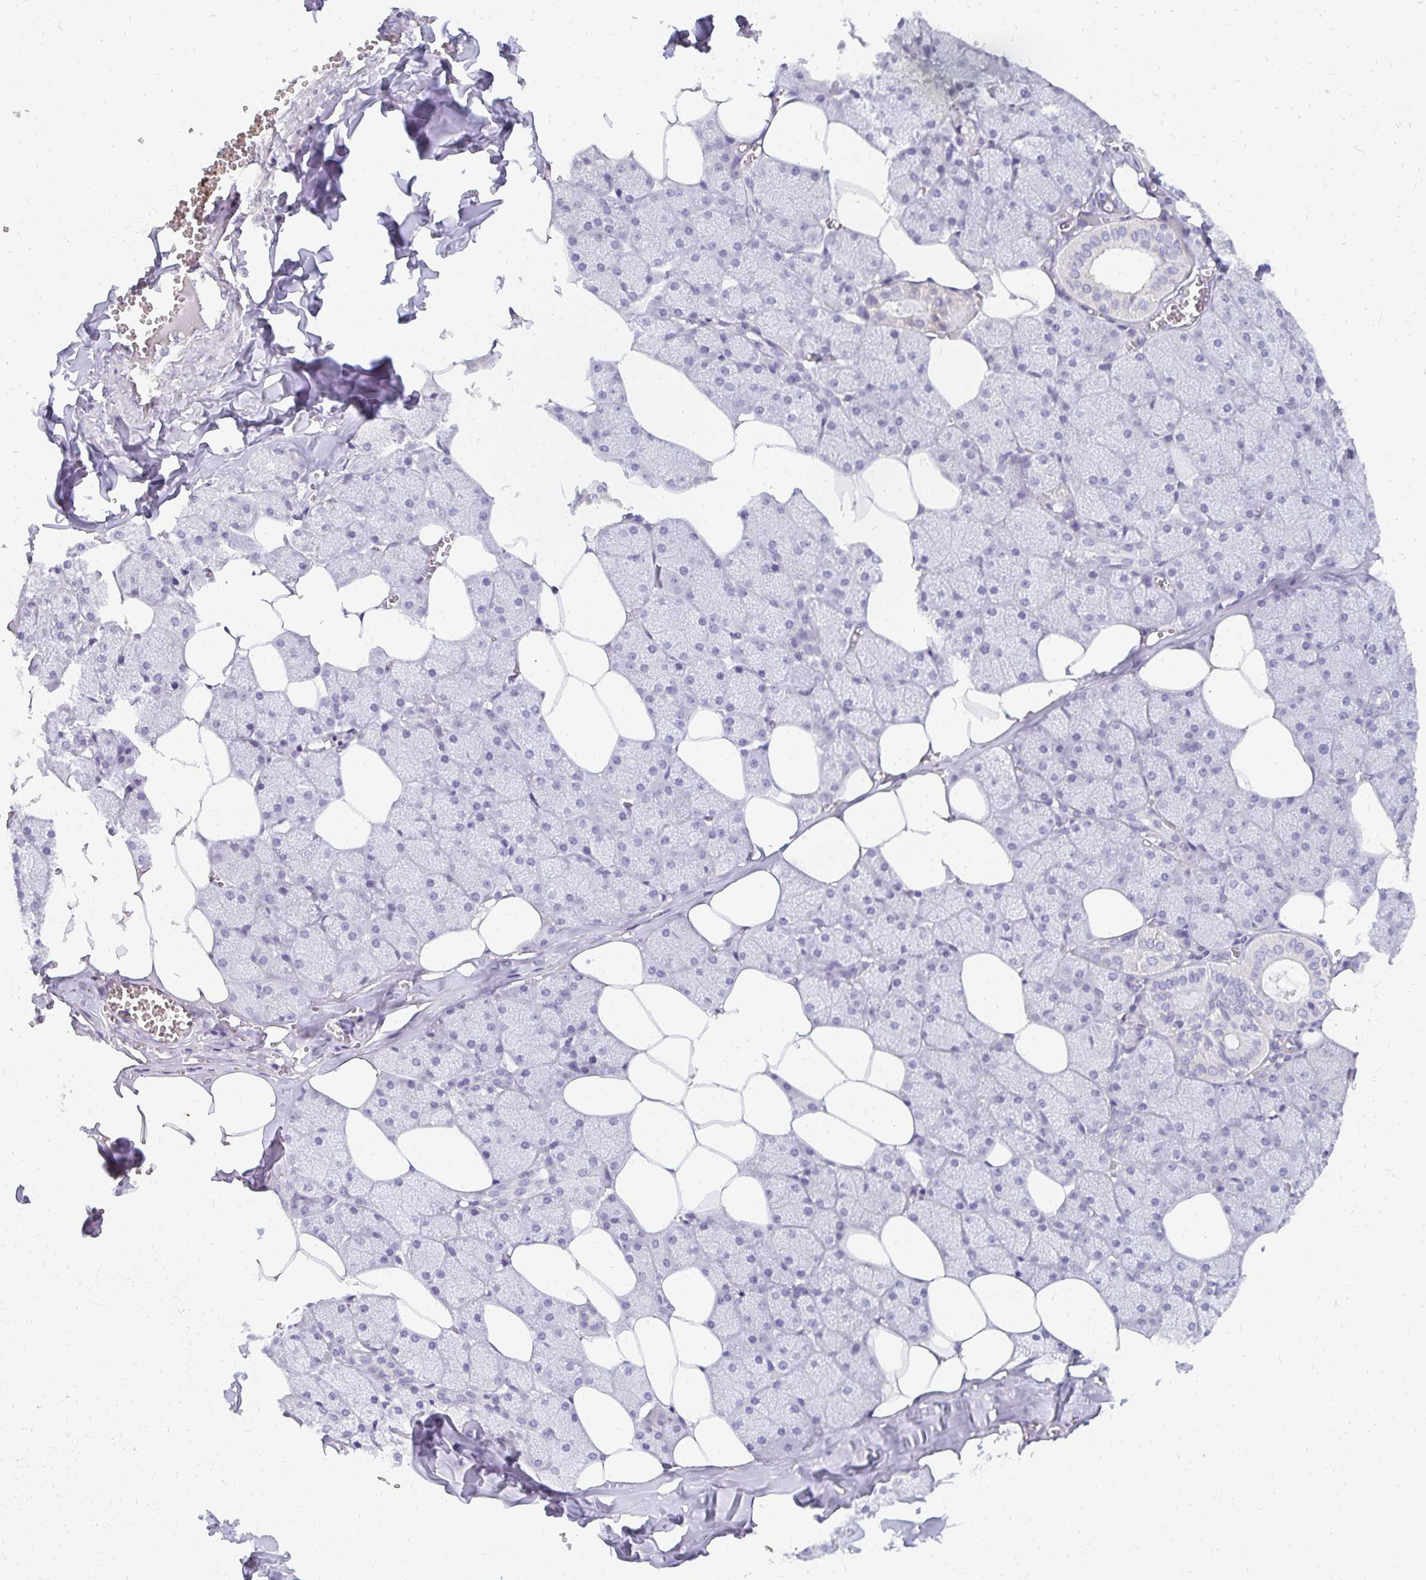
{"staining": {"intensity": "negative", "quantity": "none", "location": "none"}, "tissue": "salivary gland", "cell_type": "Glandular cells", "image_type": "normal", "snomed": [{"axis": "morphology", "description": "Normal tissue, NOS"}, {"axis": "topography", "description": "Salivary gland"}, {"axis": "topography", "description": "Peripheral nerve tissue"}], "caption": "This image is of normal salivary gland stained with immunohistochemistry to label a protein in brown with the nuclei are counter-stained blue. There is no staining in glandular cells.", "gene": "PPP1R3G", "patient": {"sex": "male", "age": 38}}